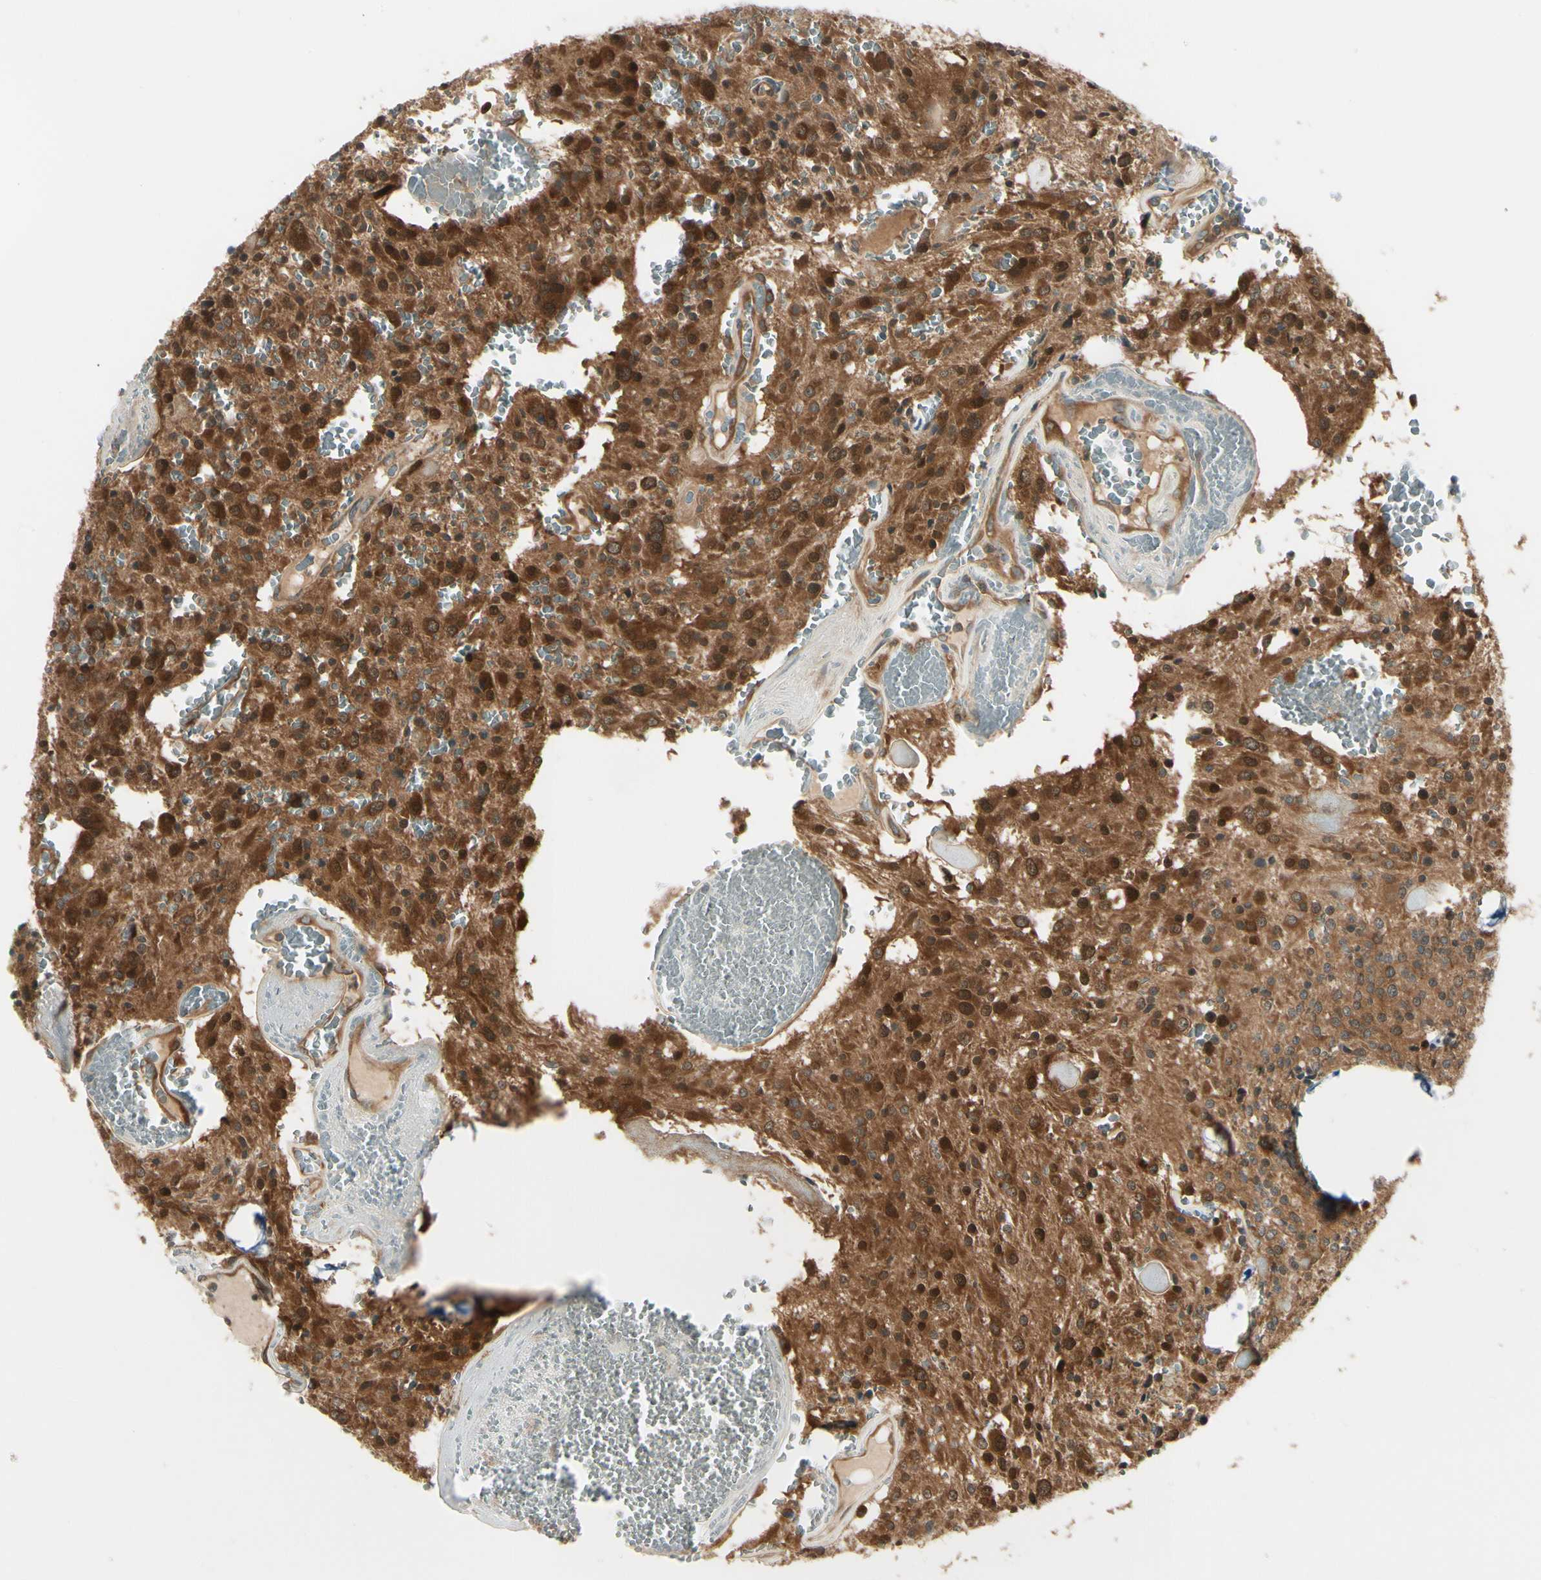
{"staining": {"intensity": "strong", "quantity": ">75%", "location": "cytoplasmic/membranous,nuclear"}, "tissue": "glioma", "cell_type": "Tumor cells", "image_type": "cancer", "snomed": [{"axis": "morphology", "description": "Glioma, malignant, Low grade"}, {"axis": "topography", "description": "Brain"}], "caption": "Tumor cells demonstrate high levels of strong cytoplasmic/membranous and nuclear positivity in approximately >75% of cells in glioma. Immunohistochemistry (ihc) stains the protein in brown and the nuclei are stained blue.", "gene": "NME1-NME2", "patient": {"sex": "male", "age": 58}}